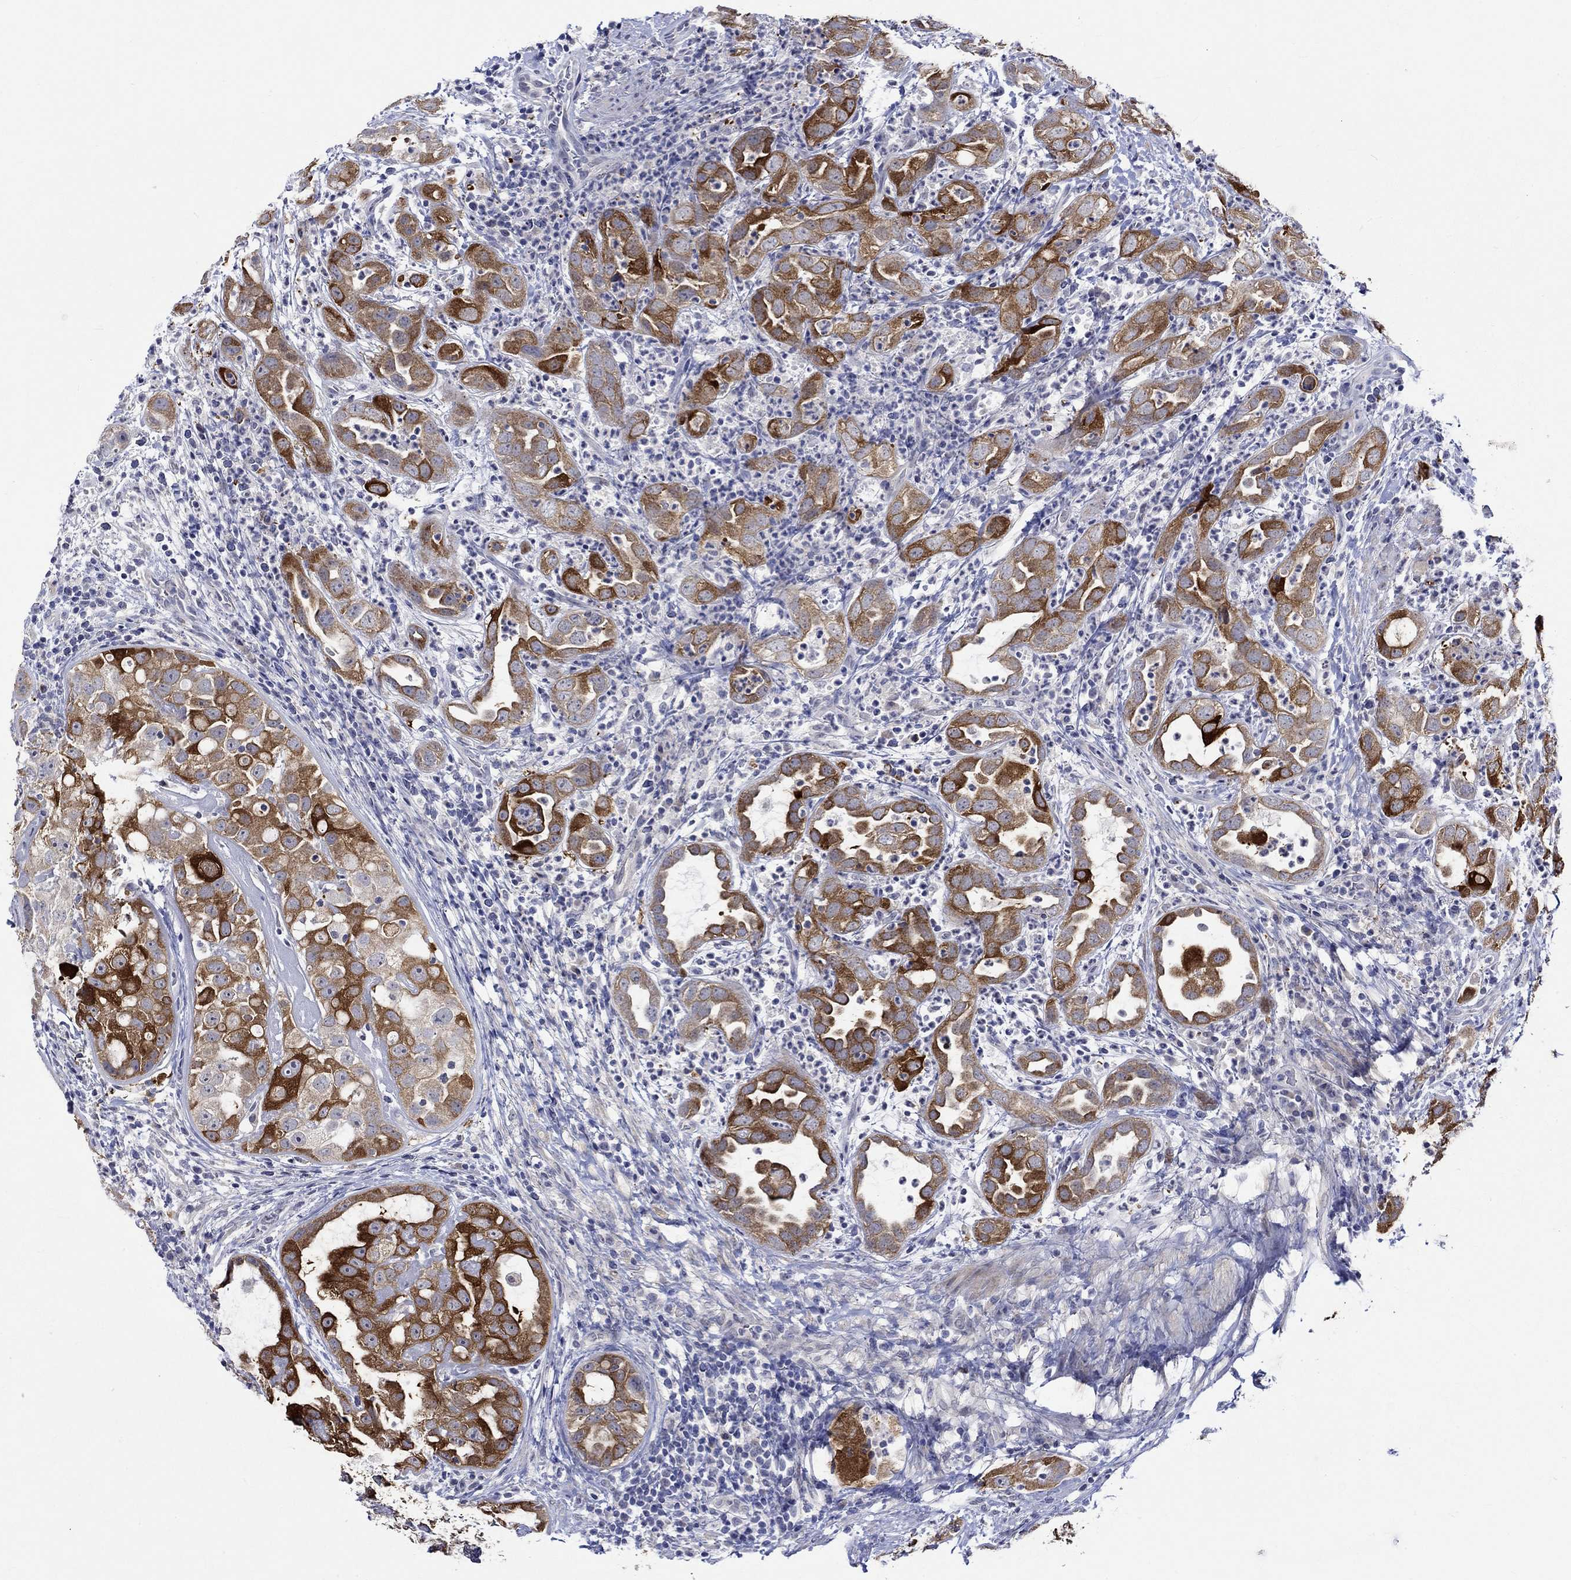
{"staining": {"intensity": "strong", "quantity": "25%-75%", "location": "cytoplasmic/membranous"}, "tissue": "urothelial cancer", "cell_type": "Tumor cells", "image_type": "cancer", "snomed": [{"axis": "morphology", "description": "Urothelial carcinoma, High grade"}, {"axis": "topography", "description": "Urinary bladder"}], "caption": "Strong cytoplasmic/membranous positivity is appreciated in approximately 25%-75% of tumor cells in urothelial cancer. The protein of interest is shown in brown color, while the nuclei are stained blue.", "gene": "CRYAB", "patient": {"sex": "female", "age": 41}}